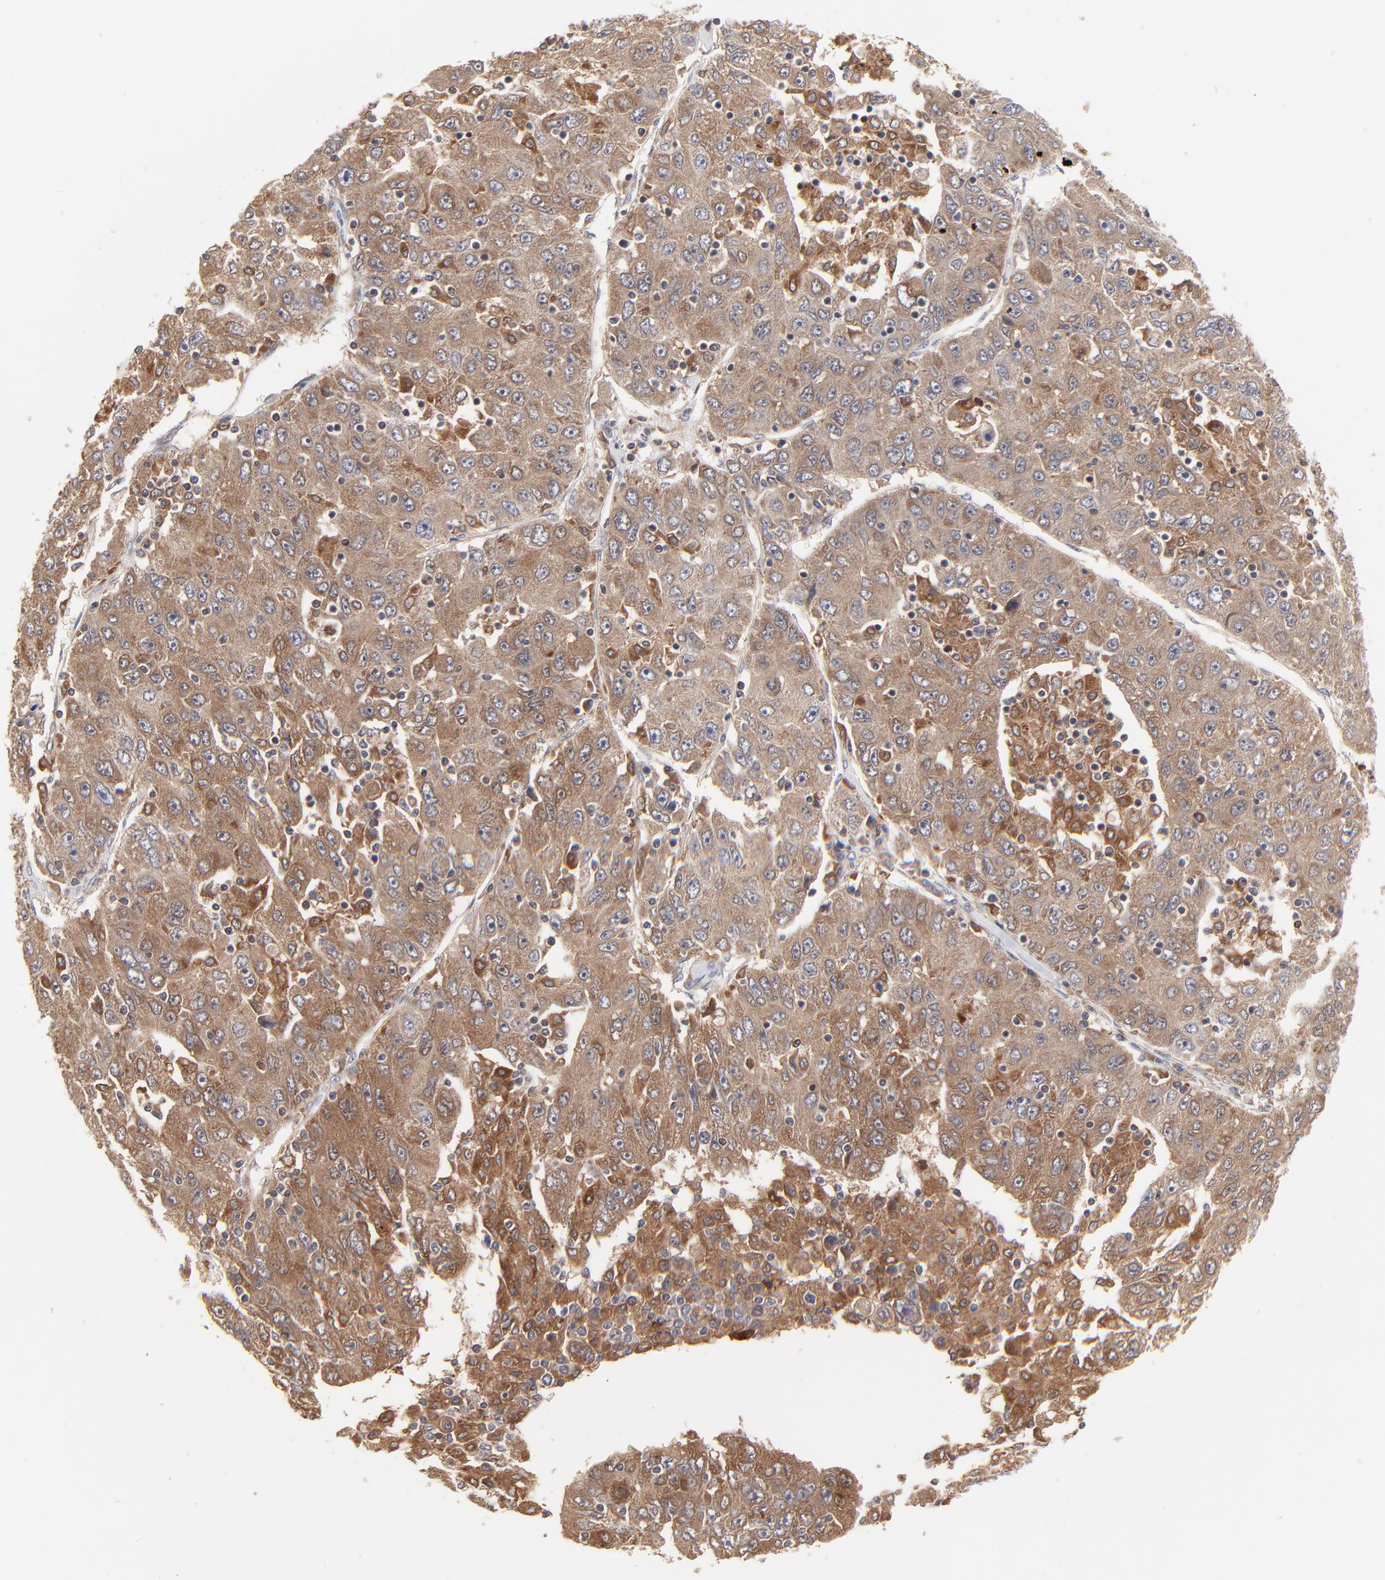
{"staining": {"intensity": "strong", "quantity": ">75%", "location": "cytoplasmic/membranous"}, "tissue": "liver cancer", "cell_type": "Tumor cells", "image_type": "cancer", "snomed": [{"axis": "morphology", "description": "Carcinoma, Hepatocellular, NOS"}, {"axis": "topography", "description": "Liver"}], "caption": "High-magnification brightfield microscopy of liver hepatocellular carcinoma stained with DAB (3,3'-diaminobenzidine) (brown) and counterstained with hematoxylin (blue). tumor cells exhibit strong cytoplasmic/membranous expression is appreciated in about>75% of cells.", "gene": "RAB9A", "patient": {"sex": "male", "age": 49}}